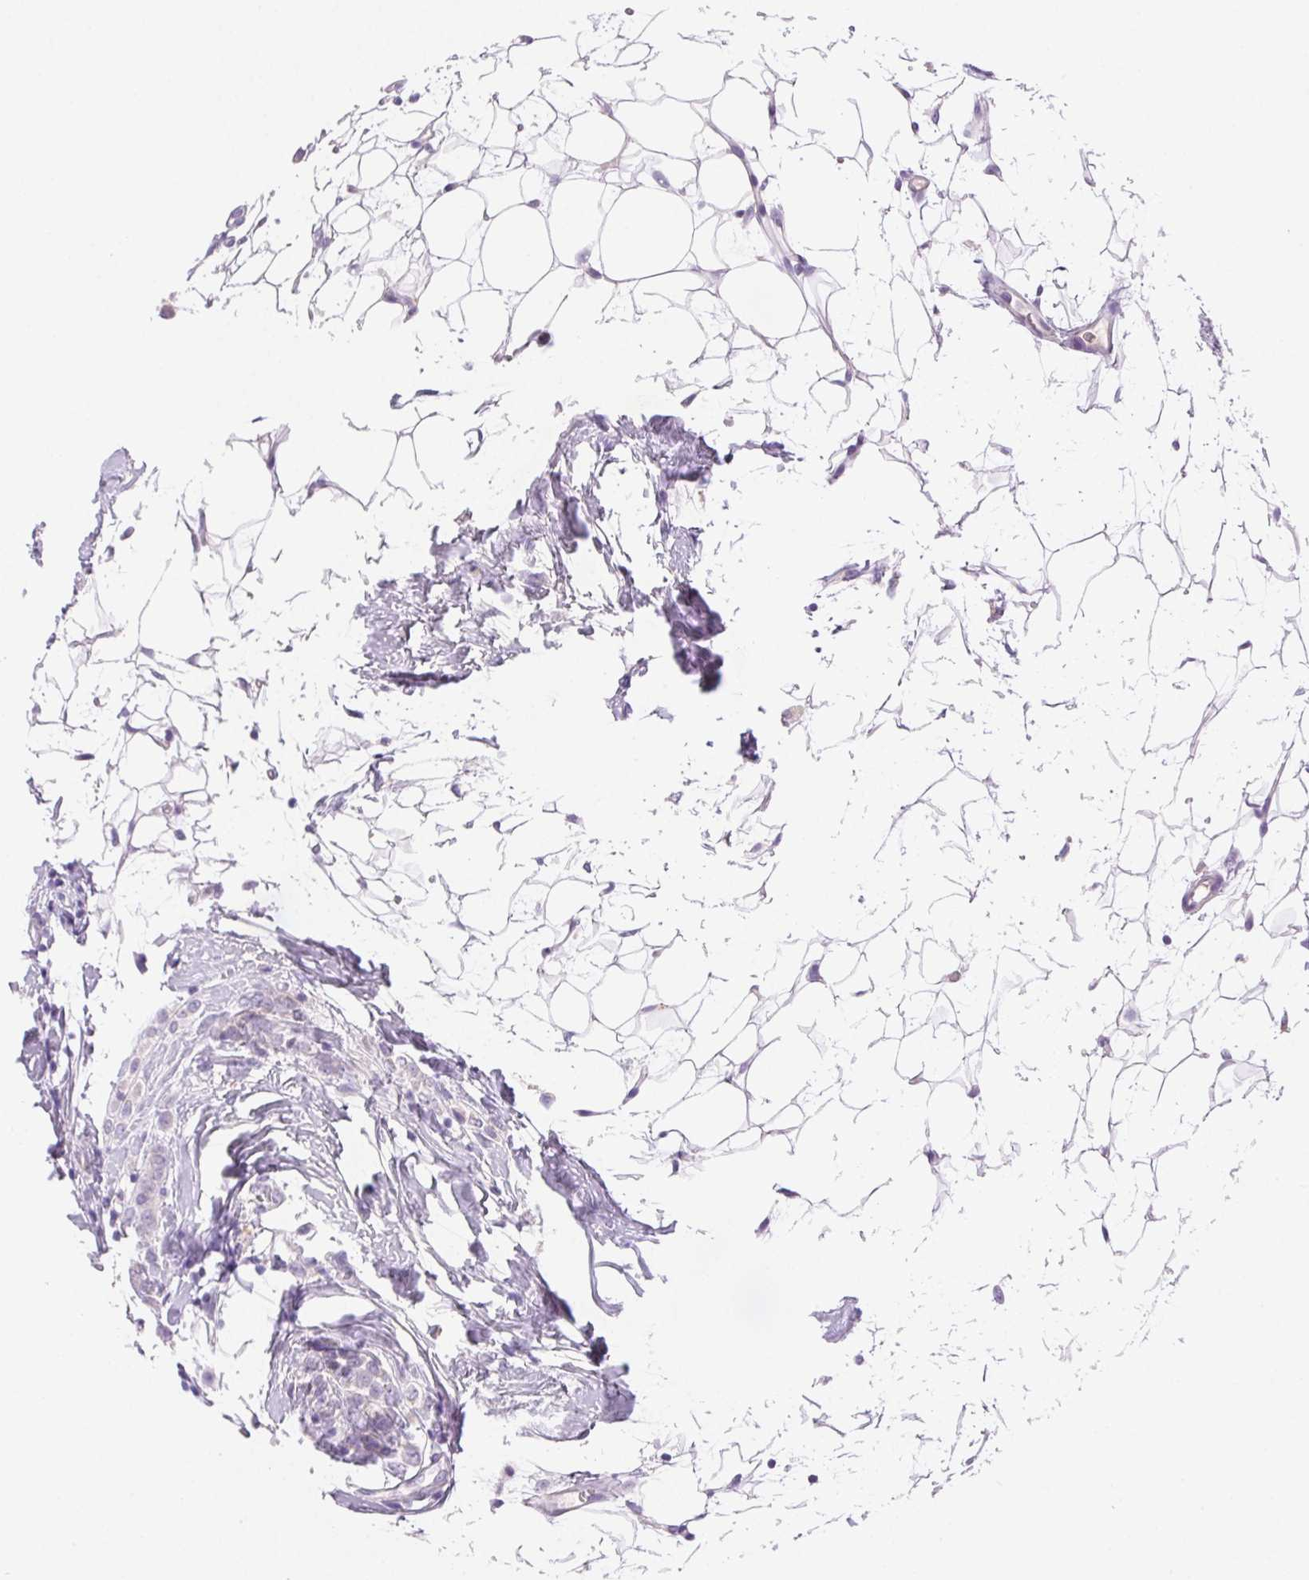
{"staining": {"intensity": "negative", "quantity": "none", "location": "none"}, "tissue": "breast cancer", "cell_type": "Tumor cells", "image_type": "cancer", "snomed": [{"axis": "morphology", "description": "Lobular carcinoma"}, {"axis": "topography", "description": "Breast"}], "caption": "Immunohistochemical staining of human lobular carcinoma (breast) demonstrates no significant staining in tumor cells.", "gene": "ARHGAP11B", "patient": {"sex": "female", "age": 49}}